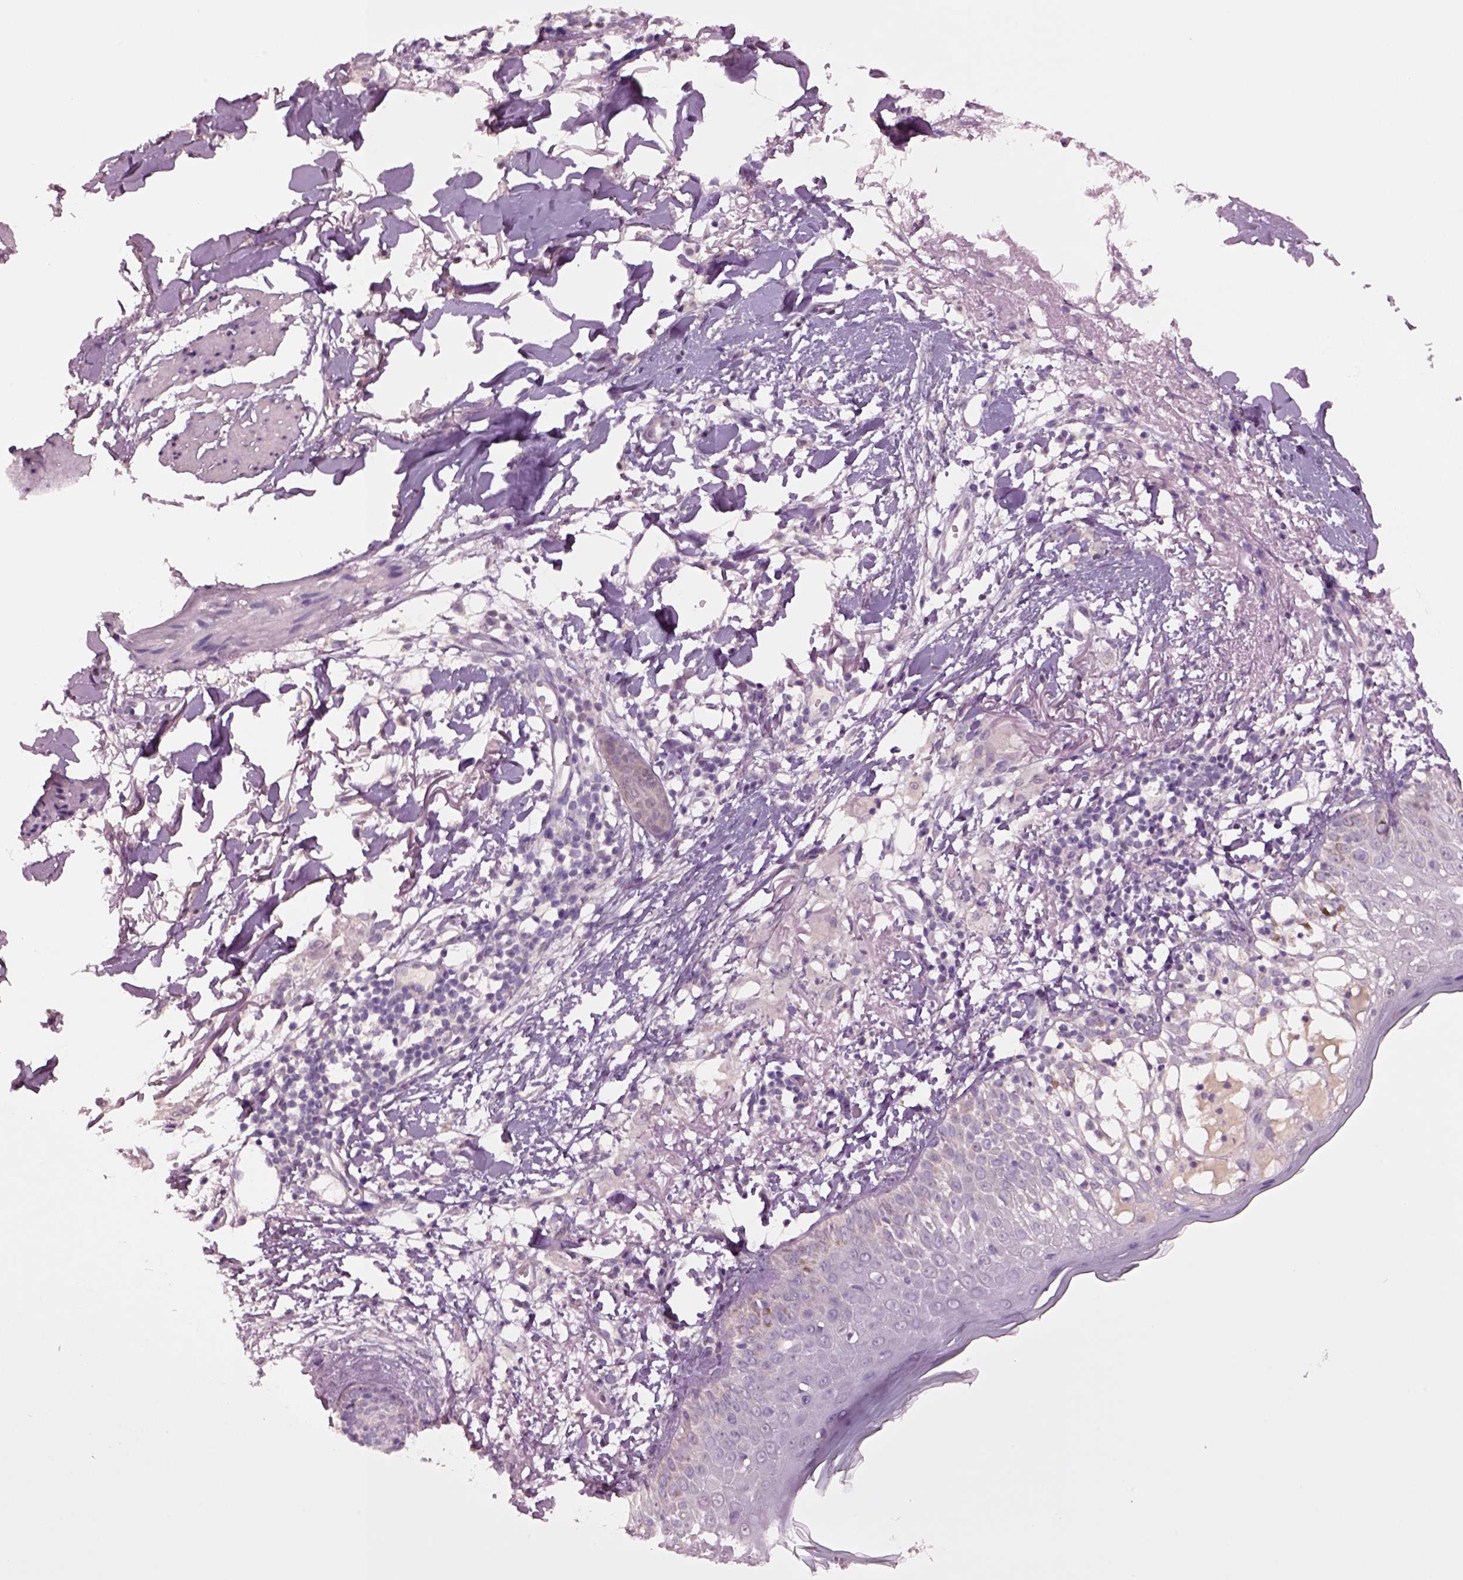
{"staining": {"intensity": "negative", "quantity": "none", "location": "none"}, "tissue": "skin cancer", "cell_type": "Tumor cells", "image_type": "cancer", "snomed": [{"axis": "morphology", "description": "Normal tissue, NOS"}, {"axis": "morphology", "description": "Basal cell carcinoma"}, {"axis": "topography", "description": "Skin"}], "caption": "An image of human basal cell carcinoma (skin) is negative for staining in tumor cells.", "gene": "CLPSL1", "patient": {"sex": "male", "age": 84}}